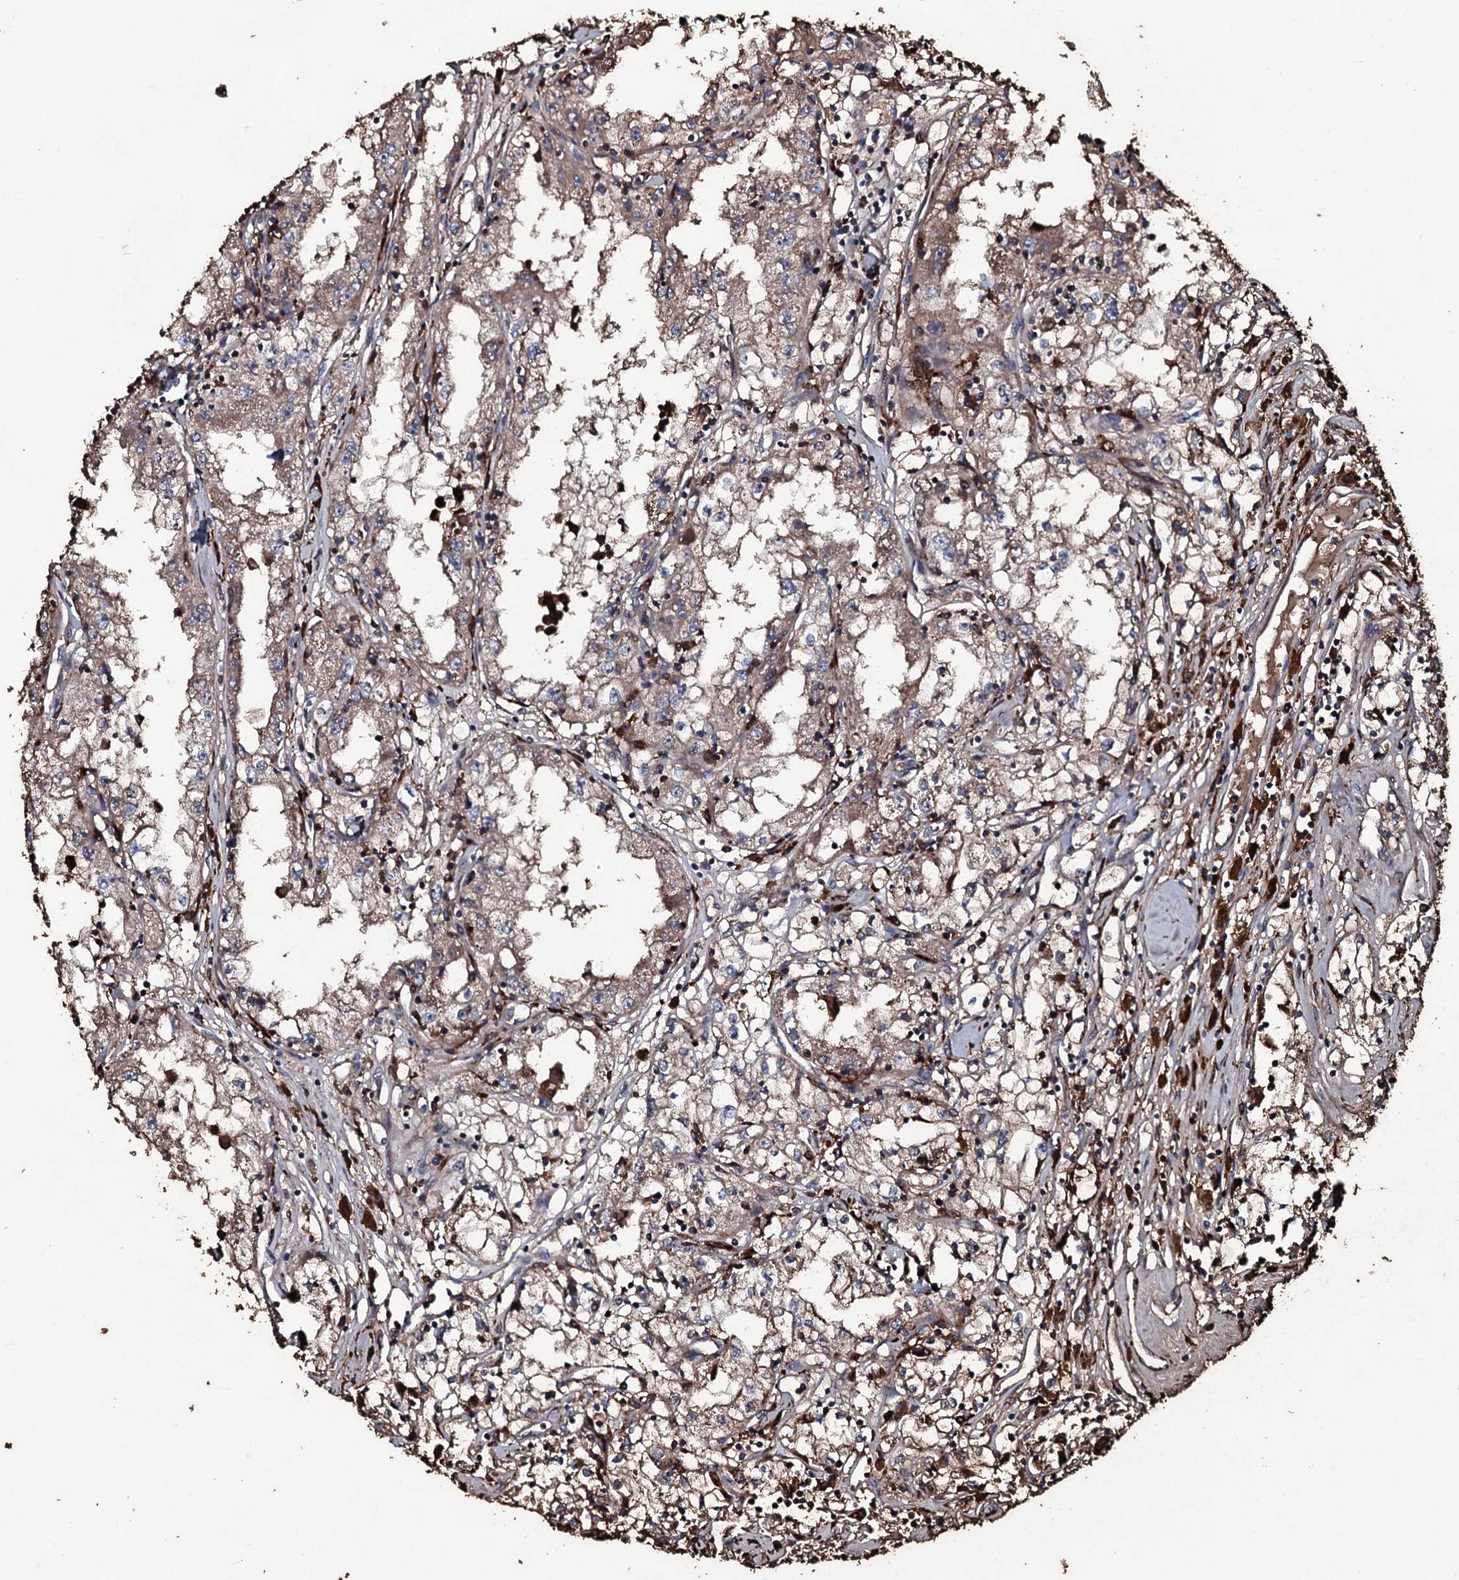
{"staining": {"intensity": "moderate", "quantity": "25%-75%", "location": "cytoplasmic/membranous"}, "tissue": "renal cancer", "cell_type": "Tumor cells", "image_type": "cancer", "snomed": [{"axis": "morphology", "description": "Adenocarcinoma, NOS"}, {"axis": "topography", "description": "Kidney"}], "caption": "An image of renal cancer stained for a protein displays moderate cytoplasmic/membranous brown staining in tumor cells.", "gene": "ZSWIM8", "patient": {"sex": "male", "age": 56}}